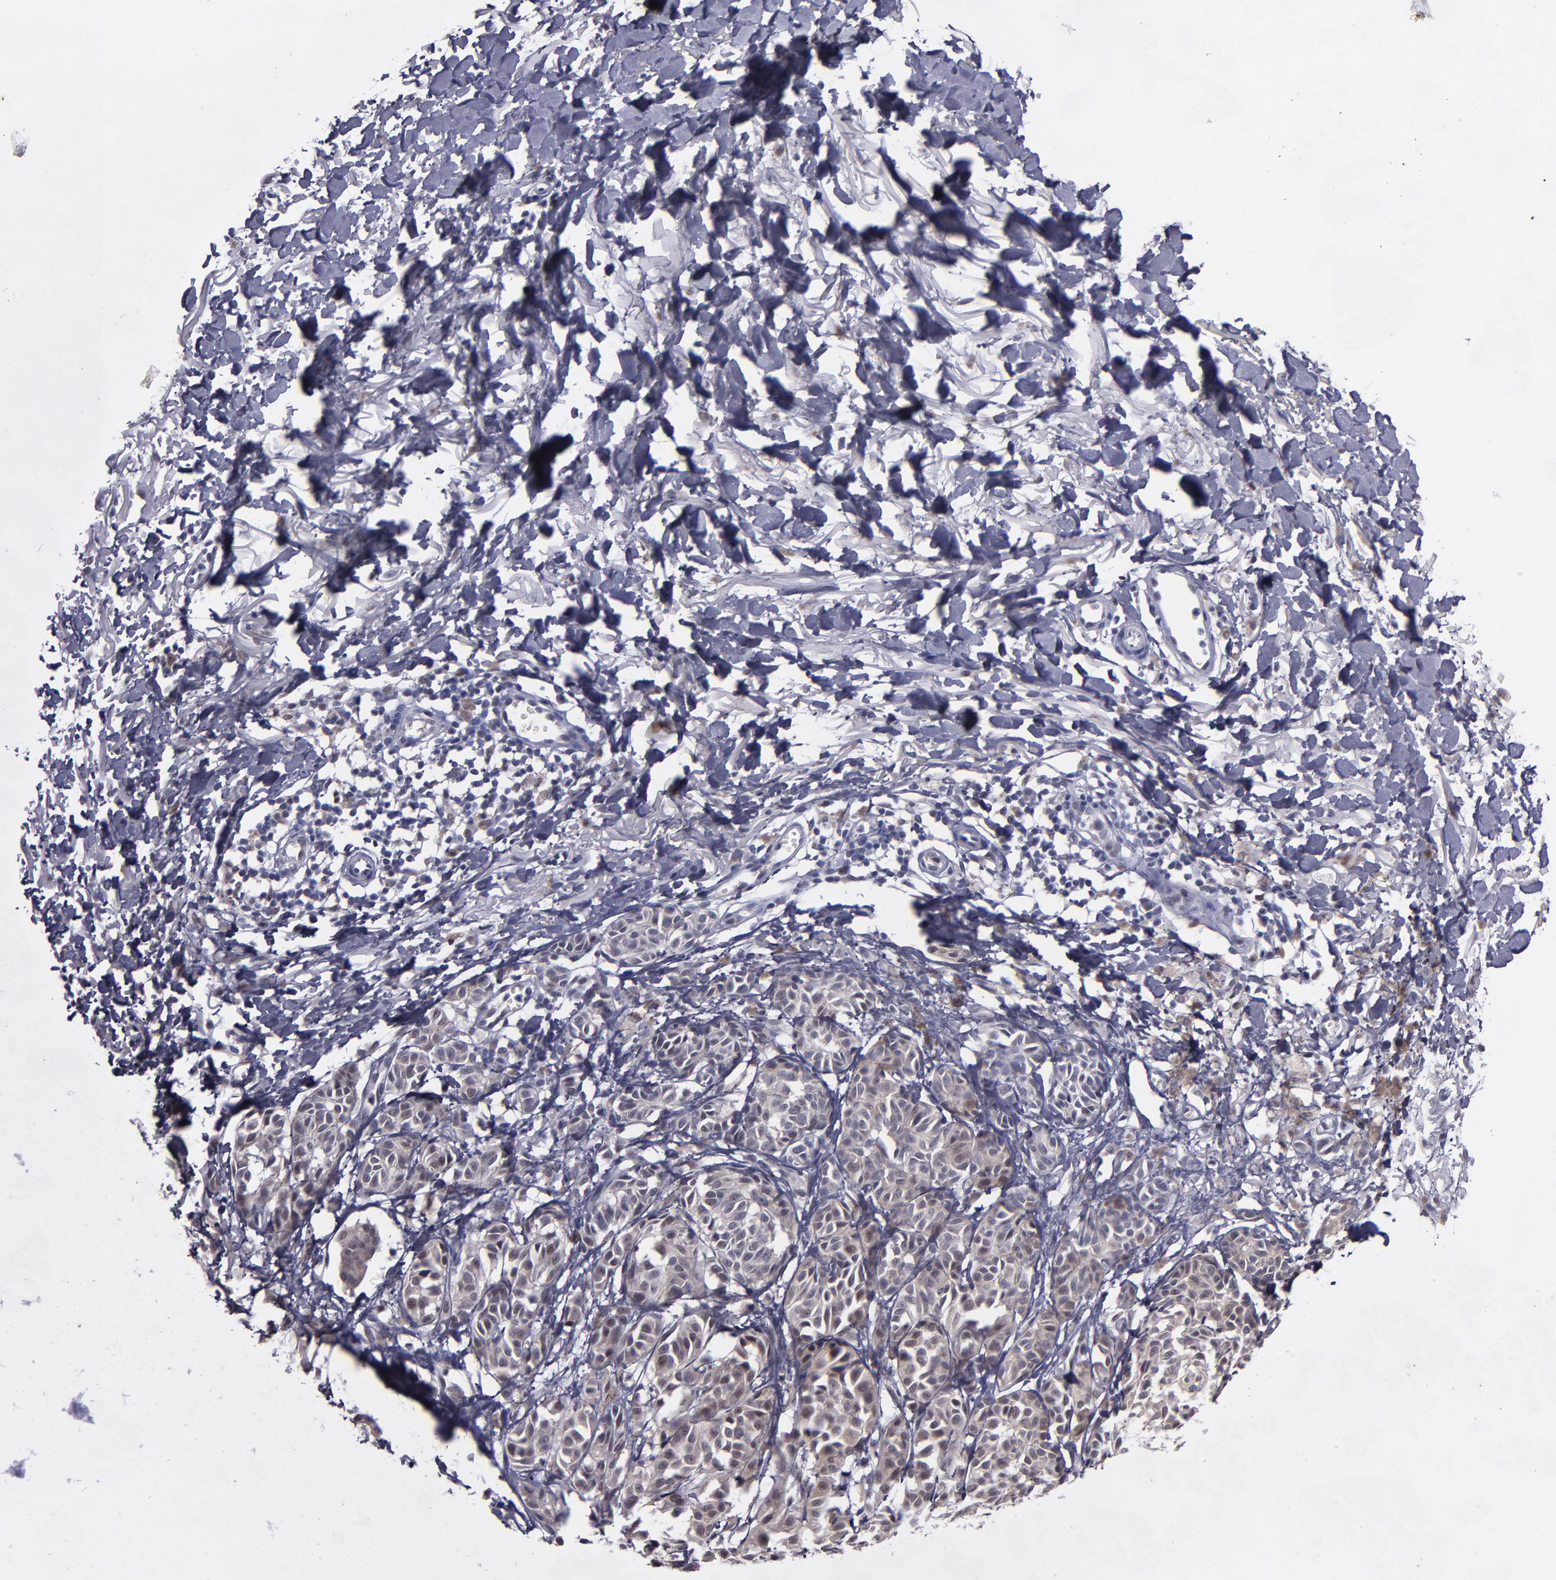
{"staining": {"intensity": "weak", "quantity": "25%-75%", "location": "nuclear"}, "tissue": "melanoma", "cell_type": "Tumor cells", "image_type": "cancer", "snomed": [{"axis": "morphology", "description": "Malignant melanoma, NOS"}, {"axis": "topography", "description": "Skin"}], "caption": "Malignant melanoma stained with DAB (3,3'-diaminobenzidine) immunohistochemistry displays low levels of weak nuclear positivity in about 25%-75% of tumor cells.", "gene": "OTUB2", "patient": {"sex": "male", "age": 76}}